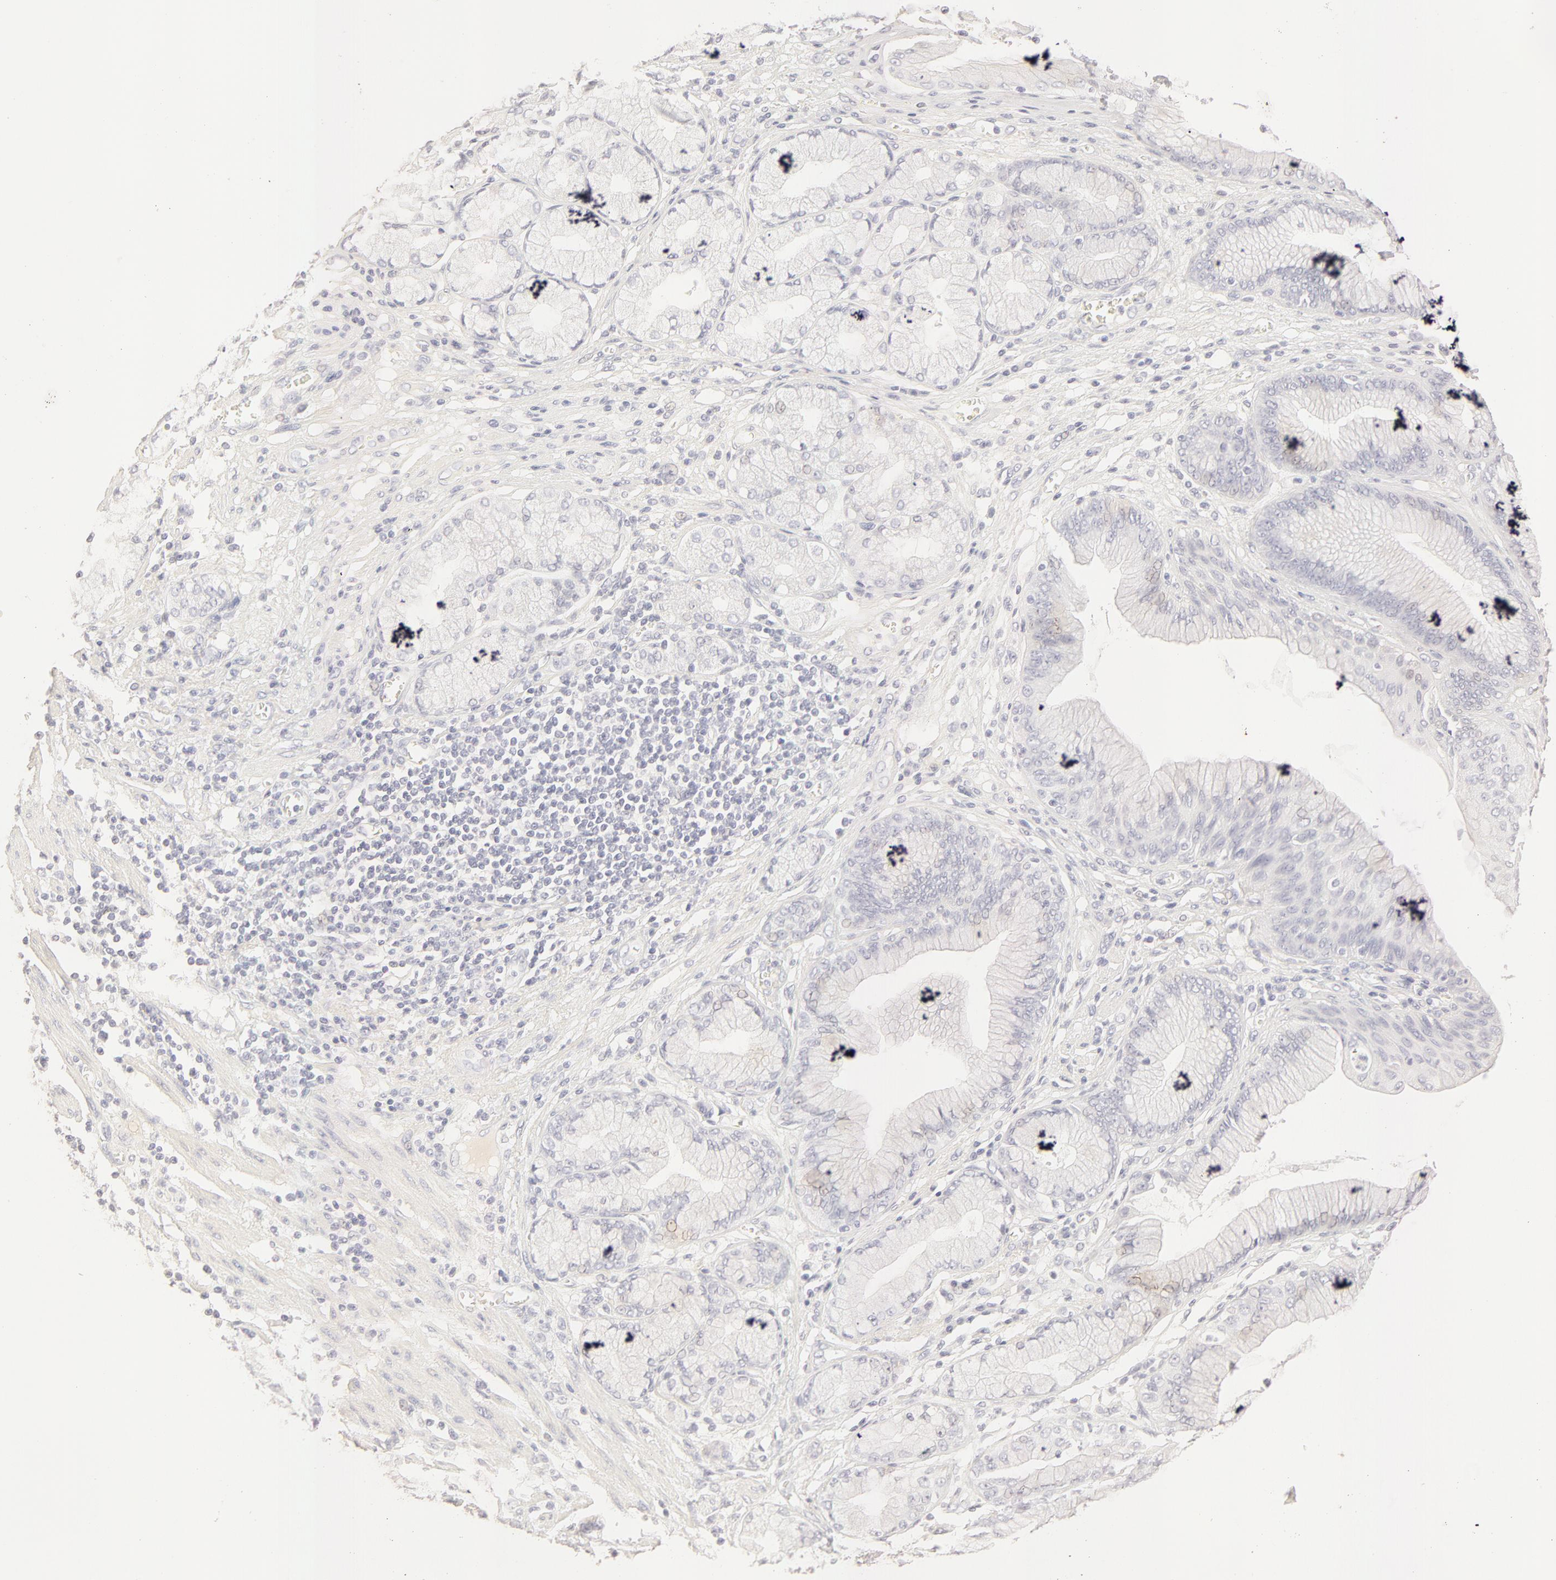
{"staining": {"intensity": "negative", "quantity": "none", "location": "none"}, "tissue": "stomach cancer", "cell_type": "Tumor cells", "image_type": "cancer", "snomed": [{"axis": "morphology", "description": "Adenocarcinoma, NOS"}, {"axis": "topography", "description": "Pancreas"}, {"axis": "topography", "description": "Stomach, upper"}], "caption": "Stomach cancer (adenocarcinoma) was stained to show a protein in brown. There is no significant expression in tumor cells.", "gene": "LGALS7B", "patient": {"sex": "male", "age": 77}}